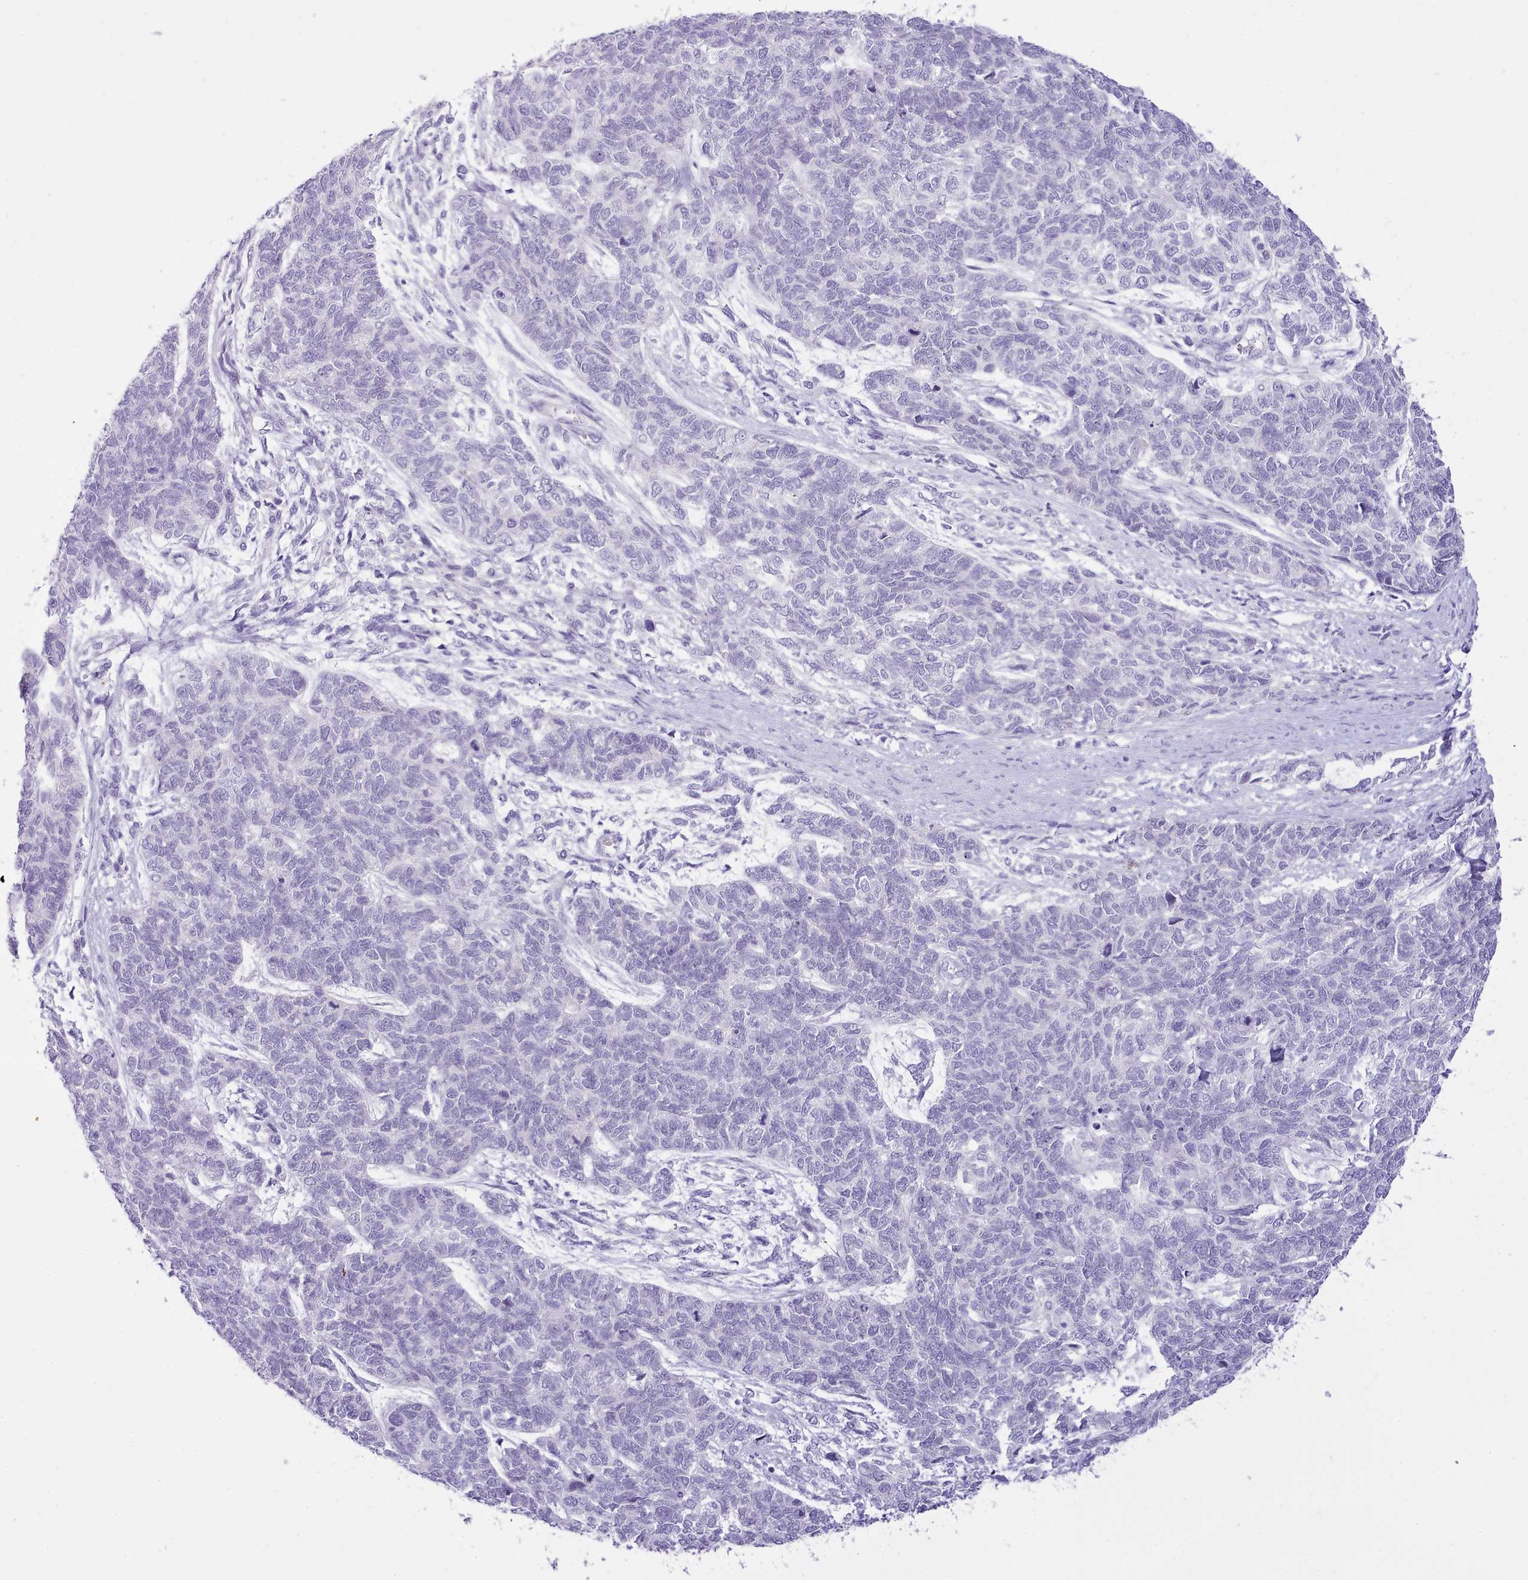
{"staining": {"intensity": "negative", "quantity": "none", "location": "none"}, "tissue": "cervical cancer", "cell_type": "Tumor cells", "image_type": "cancer", "snomed": [{"axis": "morphology", "description": "Squamous cell carcinoma, NOS"}, {"axis": "topography", "description": "Cervix"}], "caption": "A histopathology image of cervical cancer (squamous cell carcinoma) stained for a protein displays no brown staining in tumor cells.", "gene": "LRRC37A", "patient": {"sex": "female", "age": 63}}